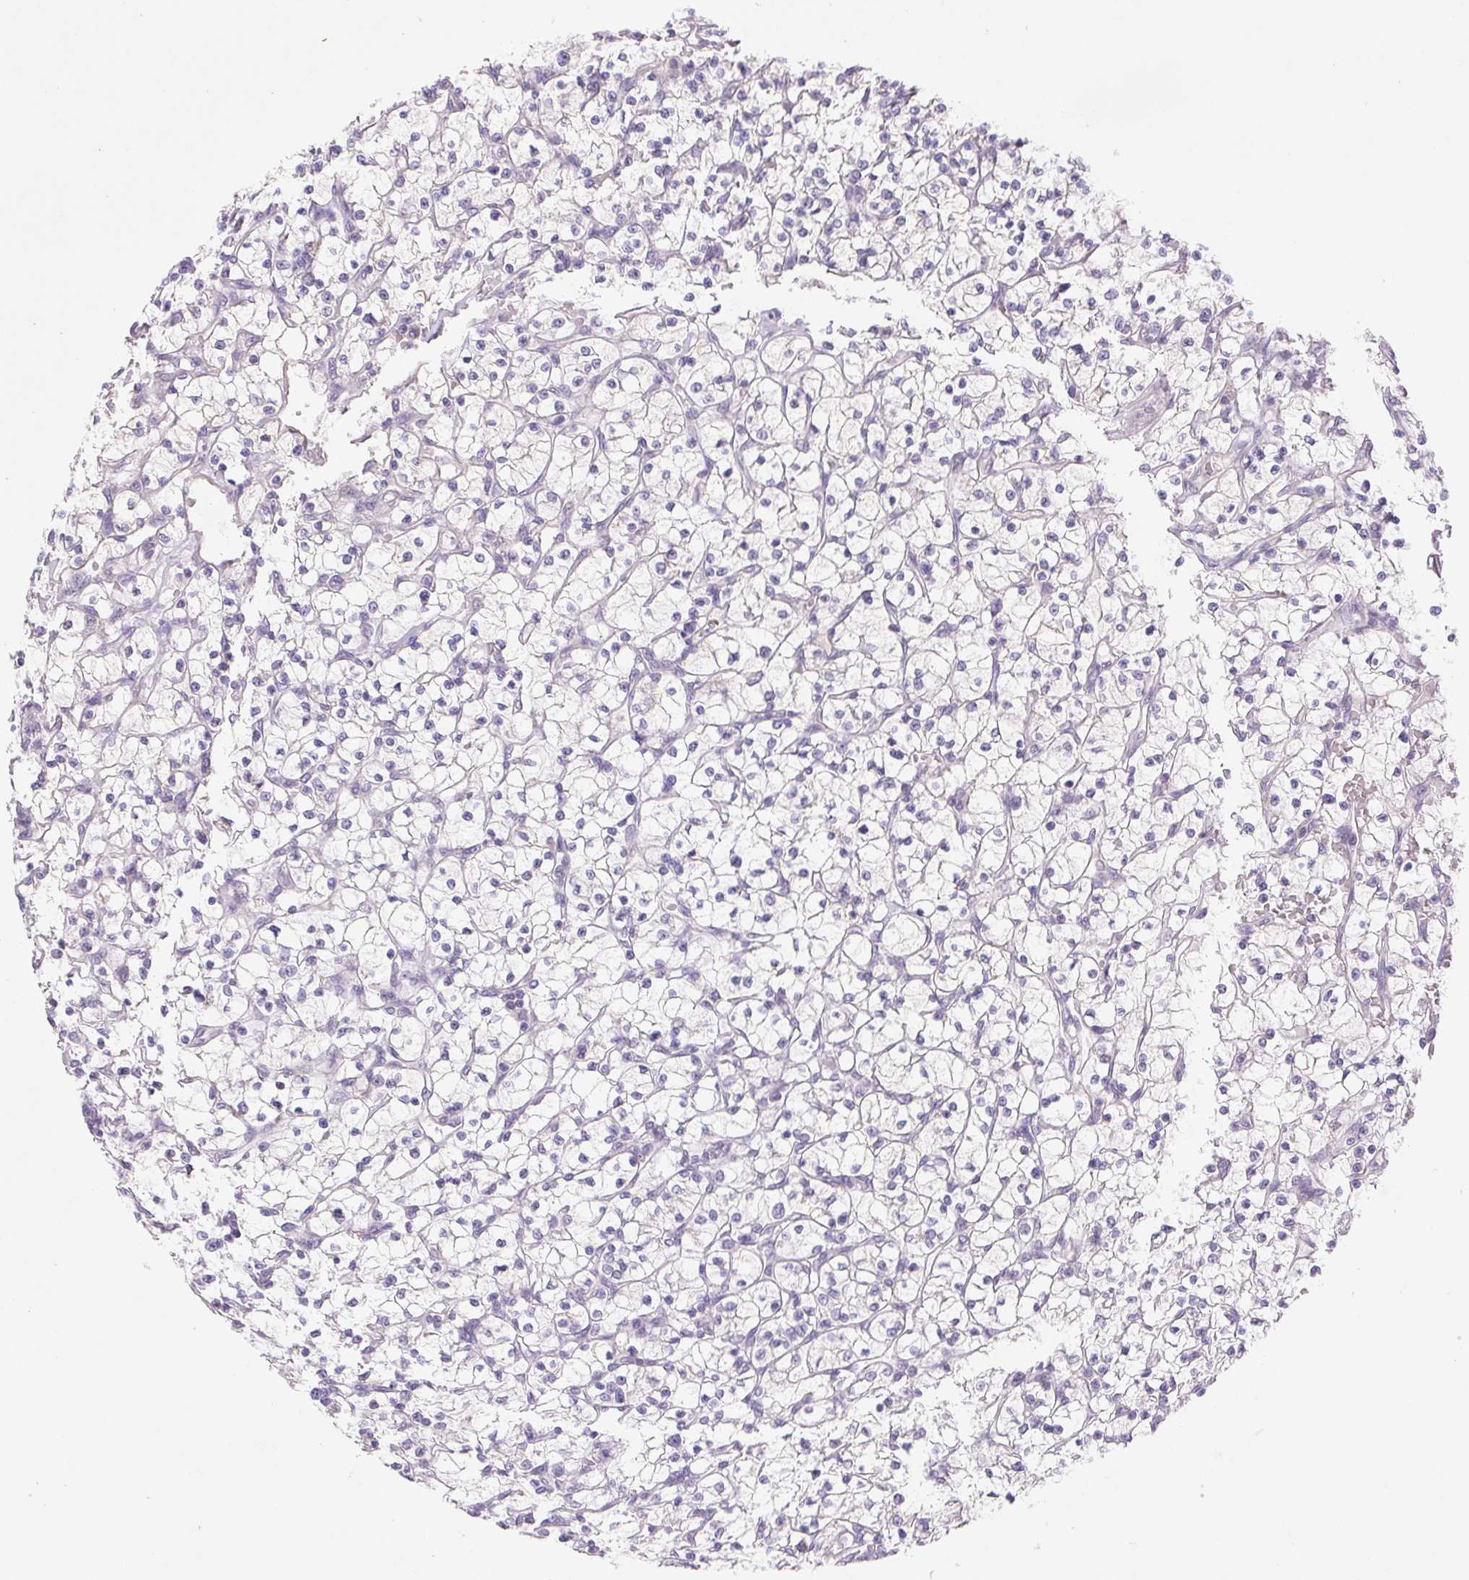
{"staining": {"intensity": "negative", "quantity": "none", "location": "none"}, "tissue": "renal cancer", "cell_type": "Tumor cells", "image_type": "cancer", "snomed": [{"axis": "morphology", "description": "Adenocarcinoma, NOS"}, {"axis": "topography", "description": "Kidney"}], "caption": "The image reveals no significant staining in tumor cells of renal cancer.", "gene": "DPPA5", "patient": {"sex": "female", "age": 64}}